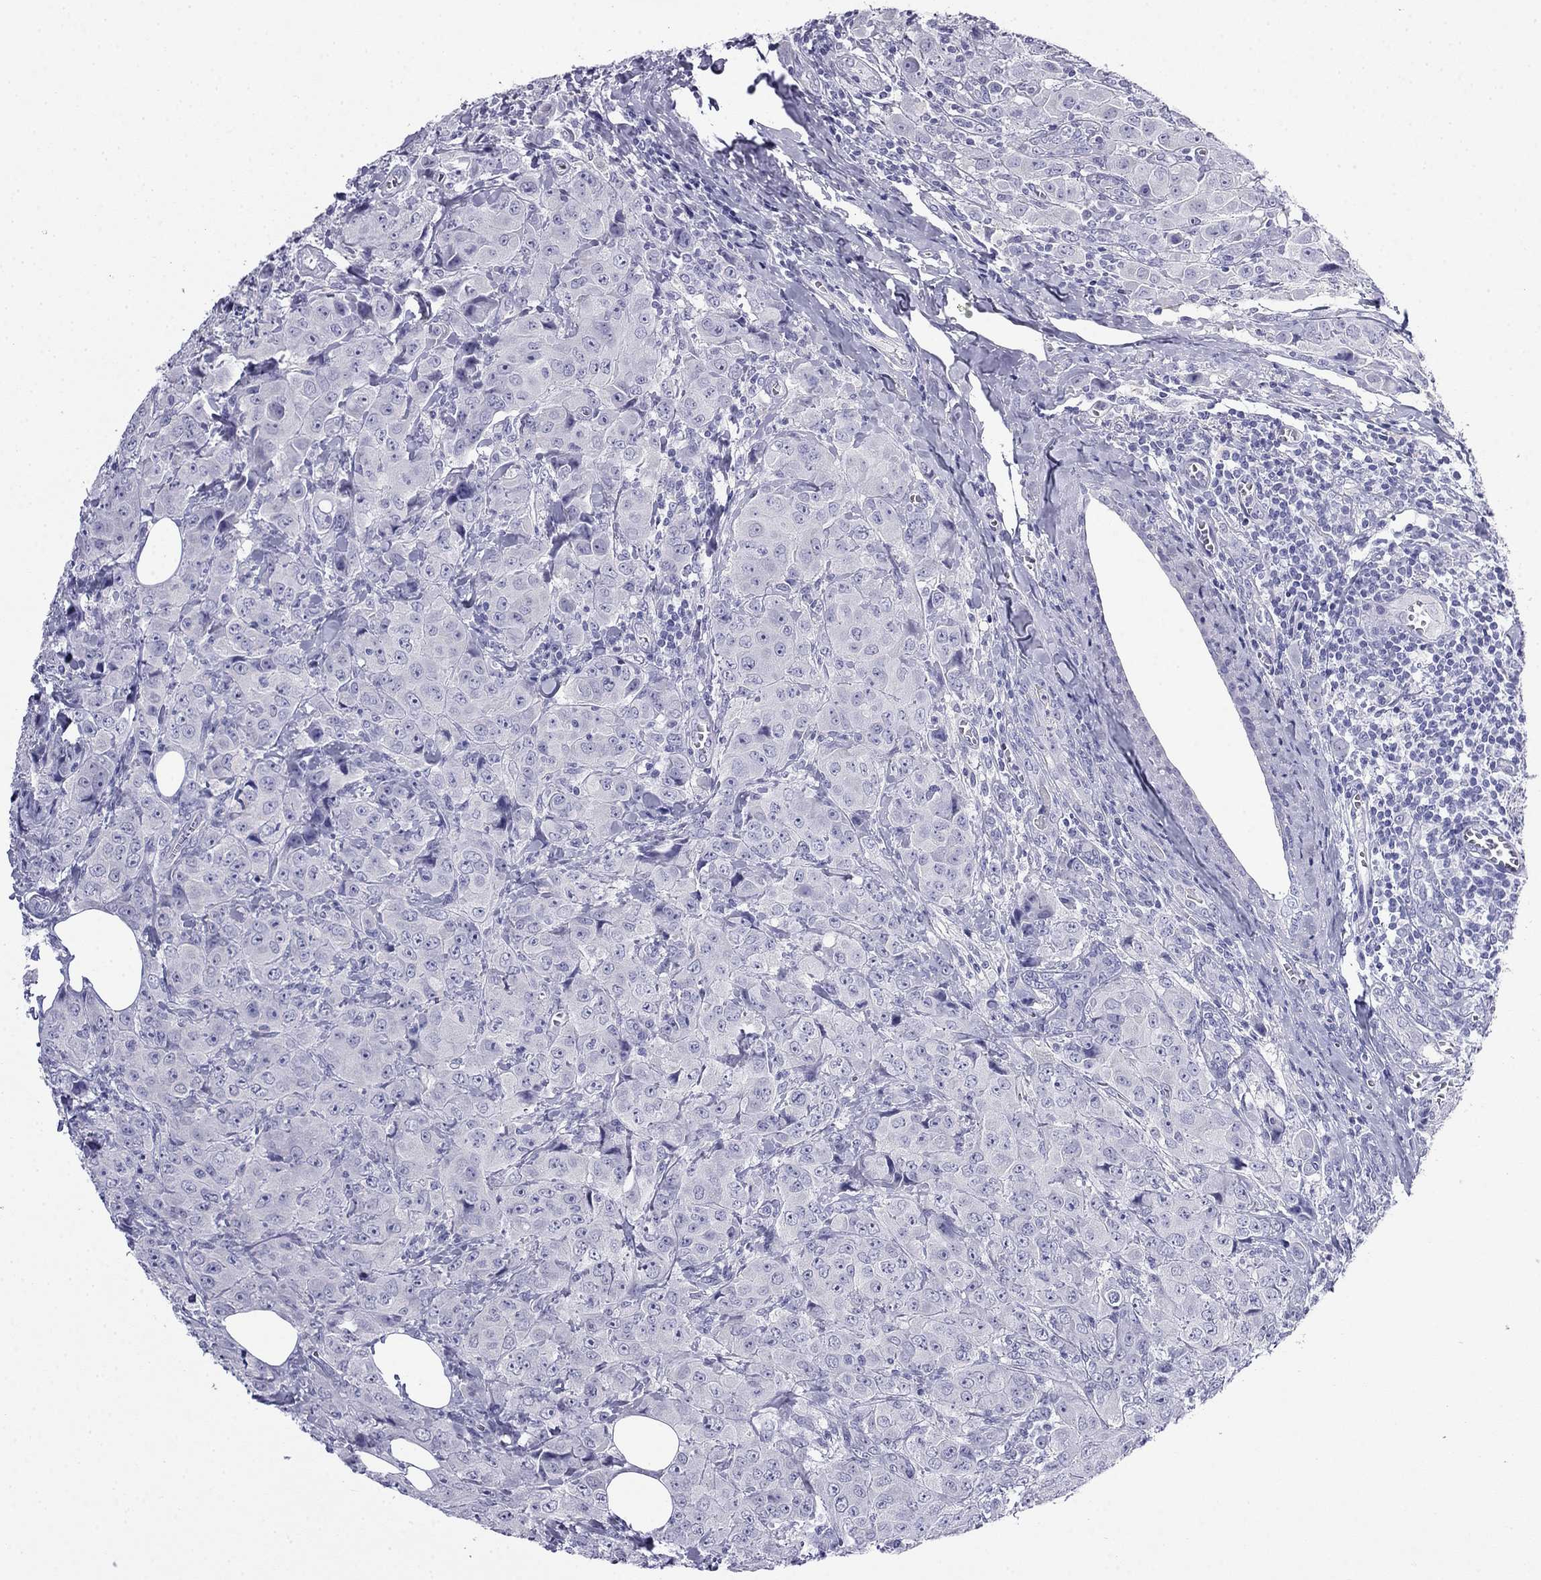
{"staining": {"intensity": "negative", "quantity": "none", "location": "none"}, "tissue": "breast cancer", "cell_type": "Tumor cells", "image_type": "cancer", "snomed": [{"axis": "morphology", "description": "Duct carcinoma"}, {"axis": "topography", "description": "Breast"}], "caption": "An immunohistochemistry (IHC) micrograph of breast cancer is shown. There is no staining in tumor cells of breast cancer.", "gene": "MYO15A", "patient": {"sex": "female", "age": 43}}